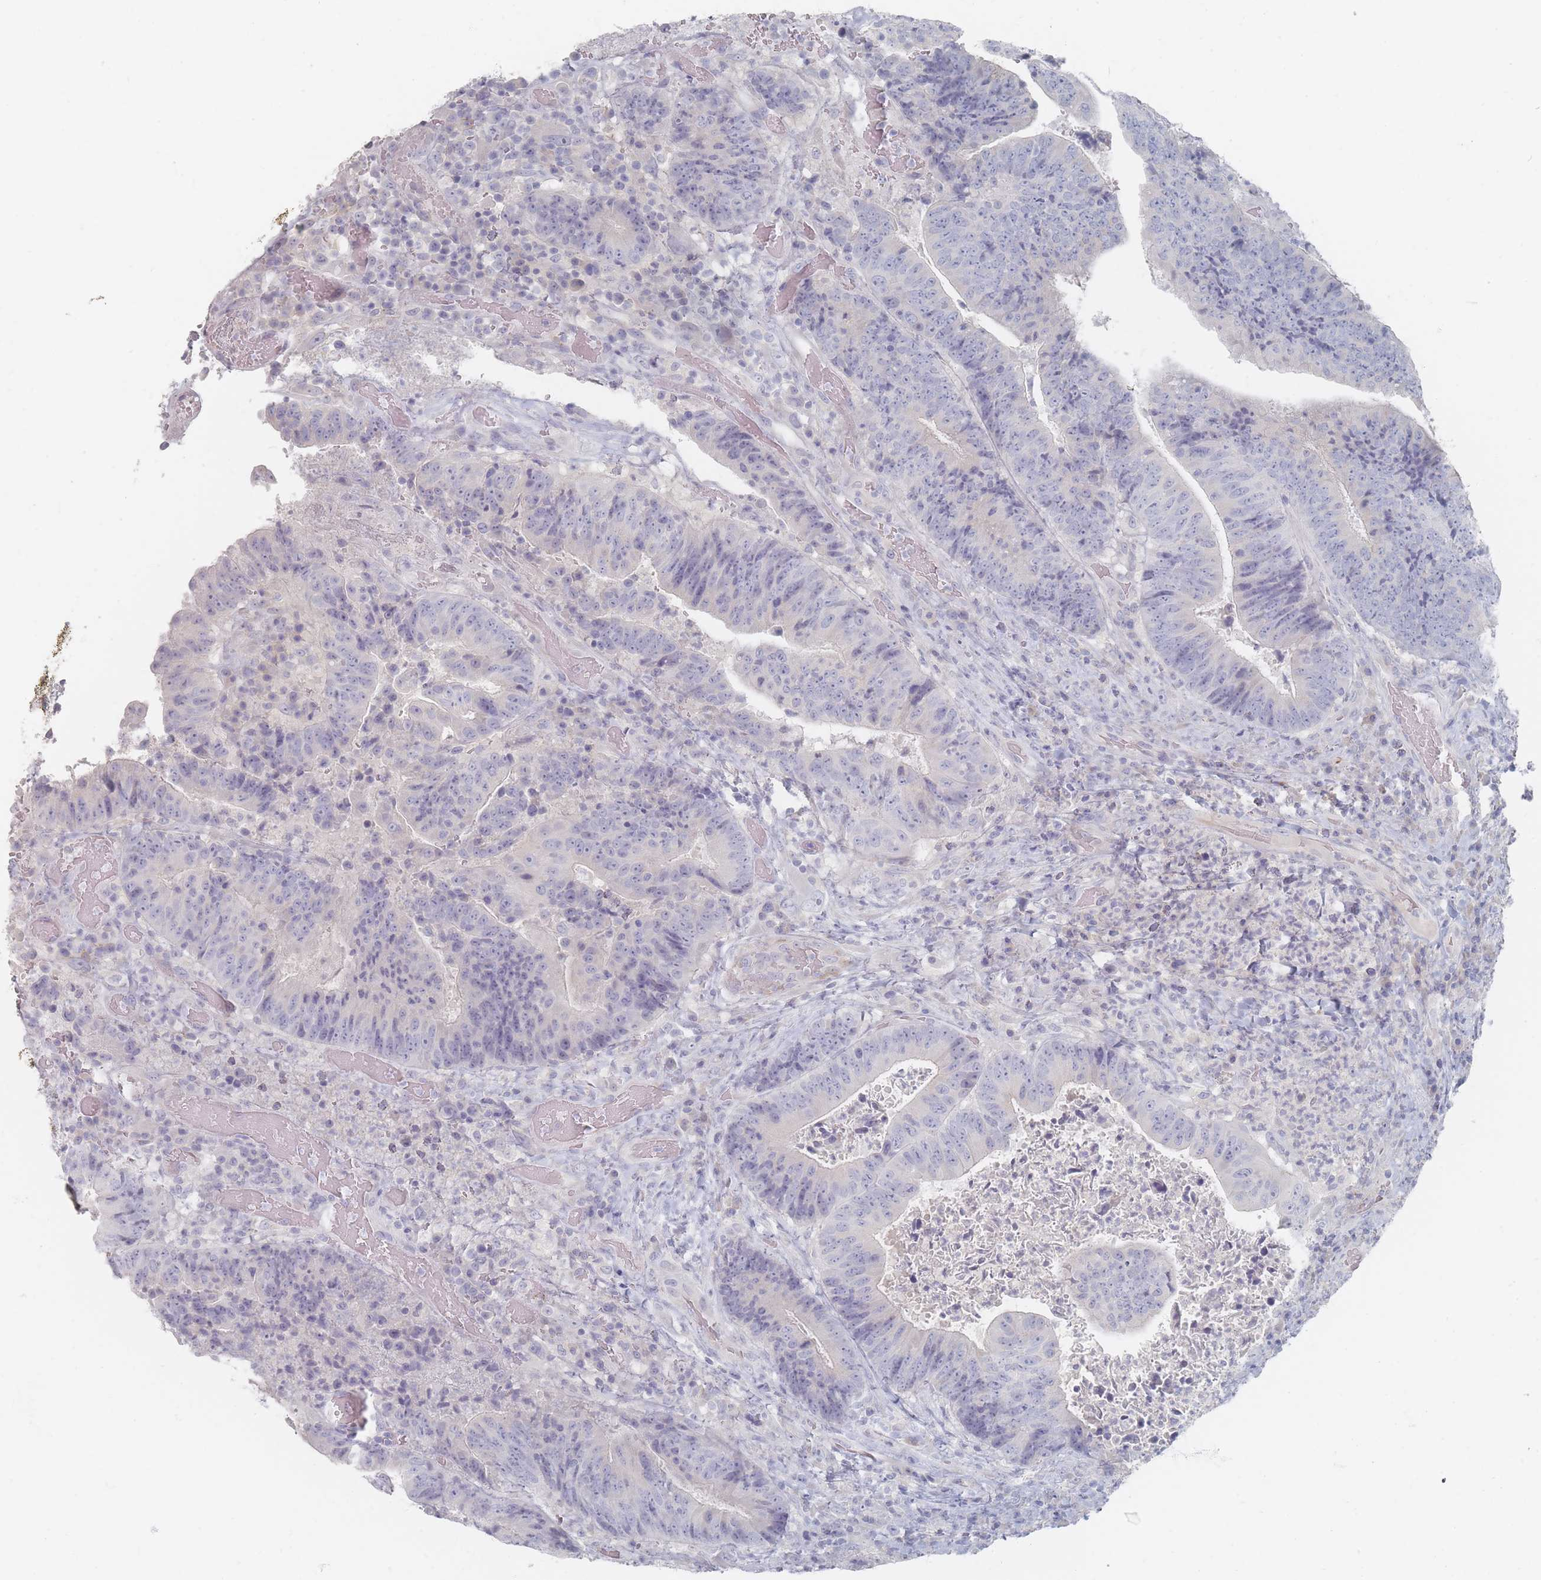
{"staining": {"intensity": "negative", "quantity": "none", "location": "none"}, "tissue": "colorectal cancer", "cell_type": "Tumor cells", "image_type": "cancer", "snomed": [{"axis": "morphology", "description": "Adenocarcinoma, NOS"}, {"axis": "topography", "description": "Rectum"}], "caption": "The image shows no staining of tumor cells in colorectal adenocarcinoma. Brightfield microscopy of immunohistochemistry (IHC) stained with DAB (brown) and hematoxylin (blue), captured at high magnification.", "gene": "CD37", "patient": {"sex": "male", "age": 72}}